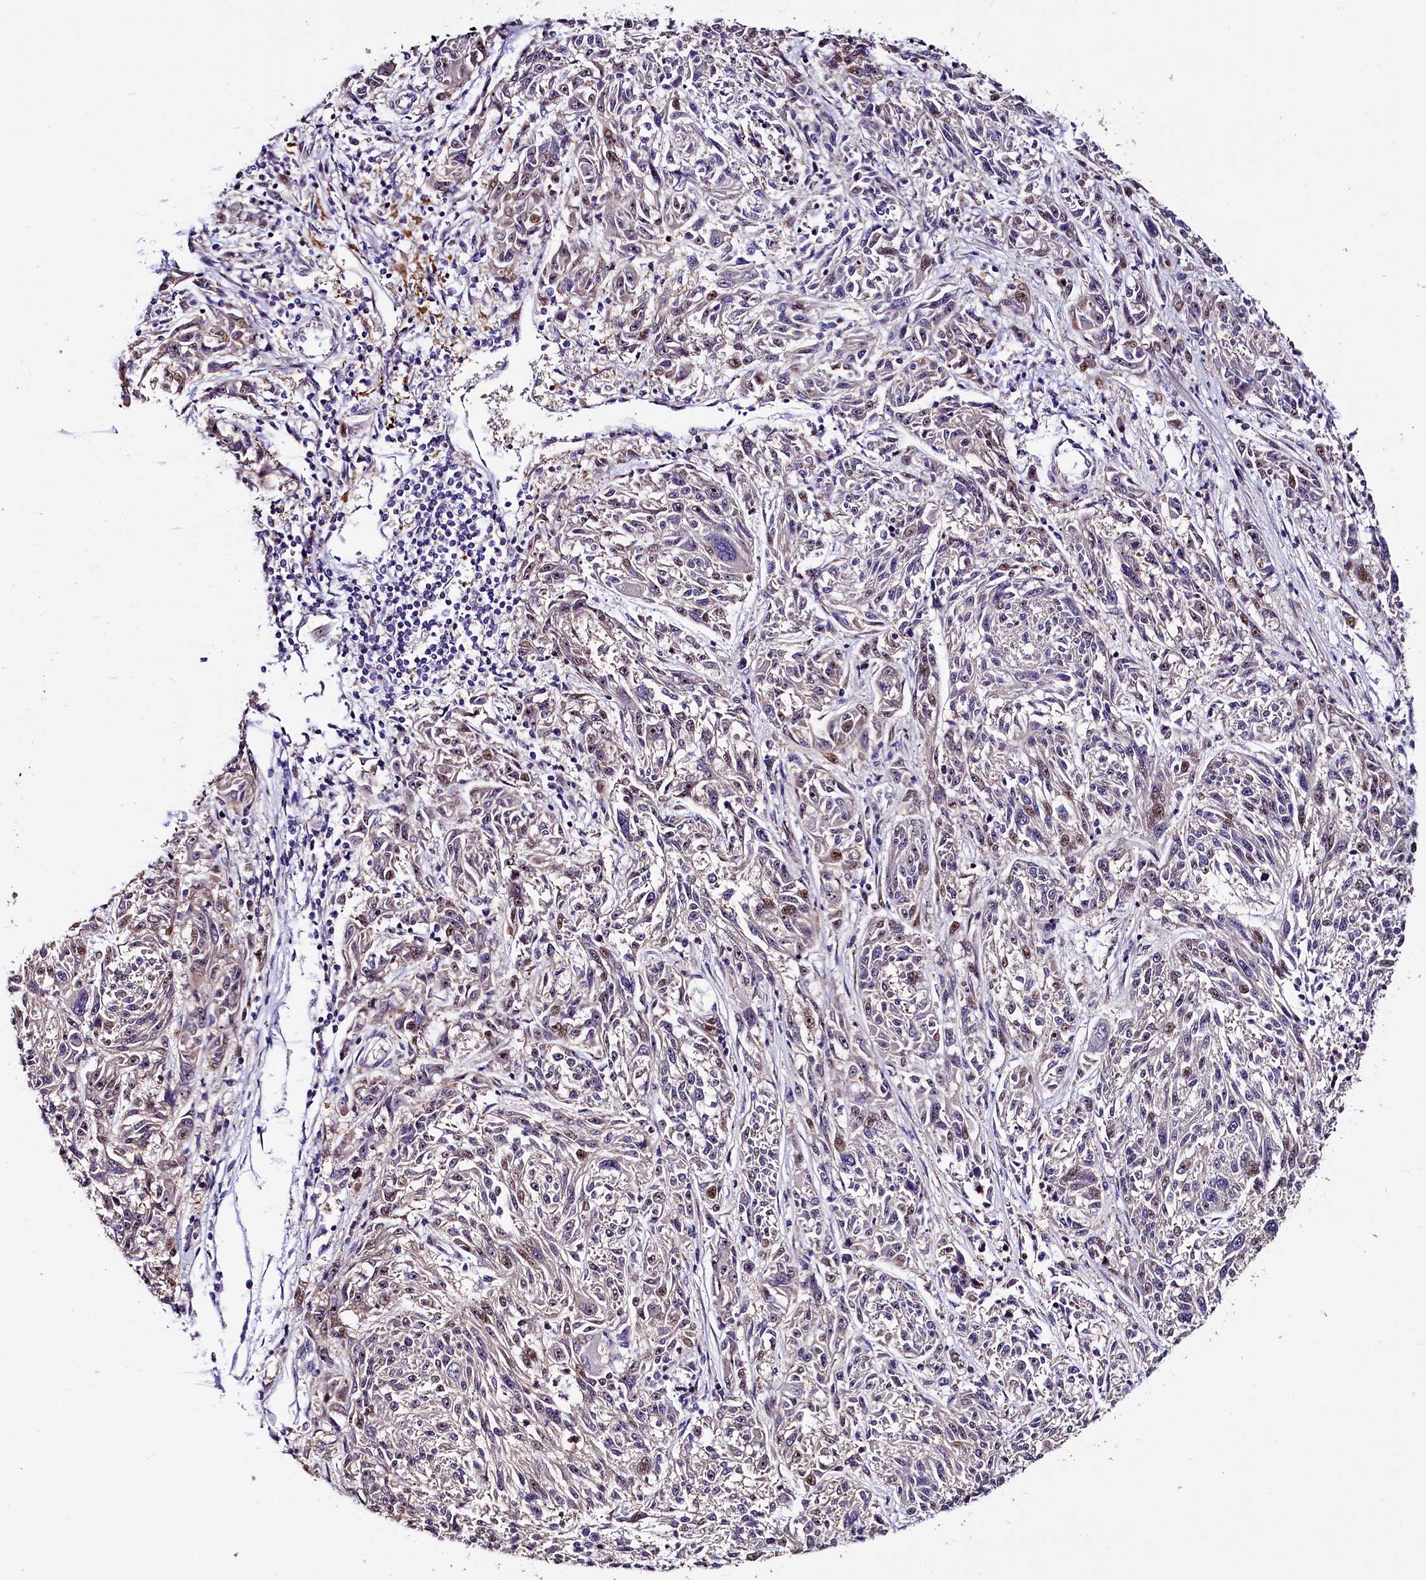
{"staining": {"intensity": "moderate", "quantity": "<25%", "location": "nuclear"}, "tissue": "melanoma", "cell_type": "Tumor cells", "image_type": "cancer", "snomed": [{"axis": "morphology", "description": "Malignant melanoma, NOS"}, {"axis": "topography", "description": "Skin"}], "caption": "DAB (3,3'-diaminobenzidine) immunohistochemical staining of human melanoma demonstrates moderate nuclear protein positivity in approximately <25% of tumor cells.", "gene": "TRMT112", "patient": {"sex": "male", "age": 53}}